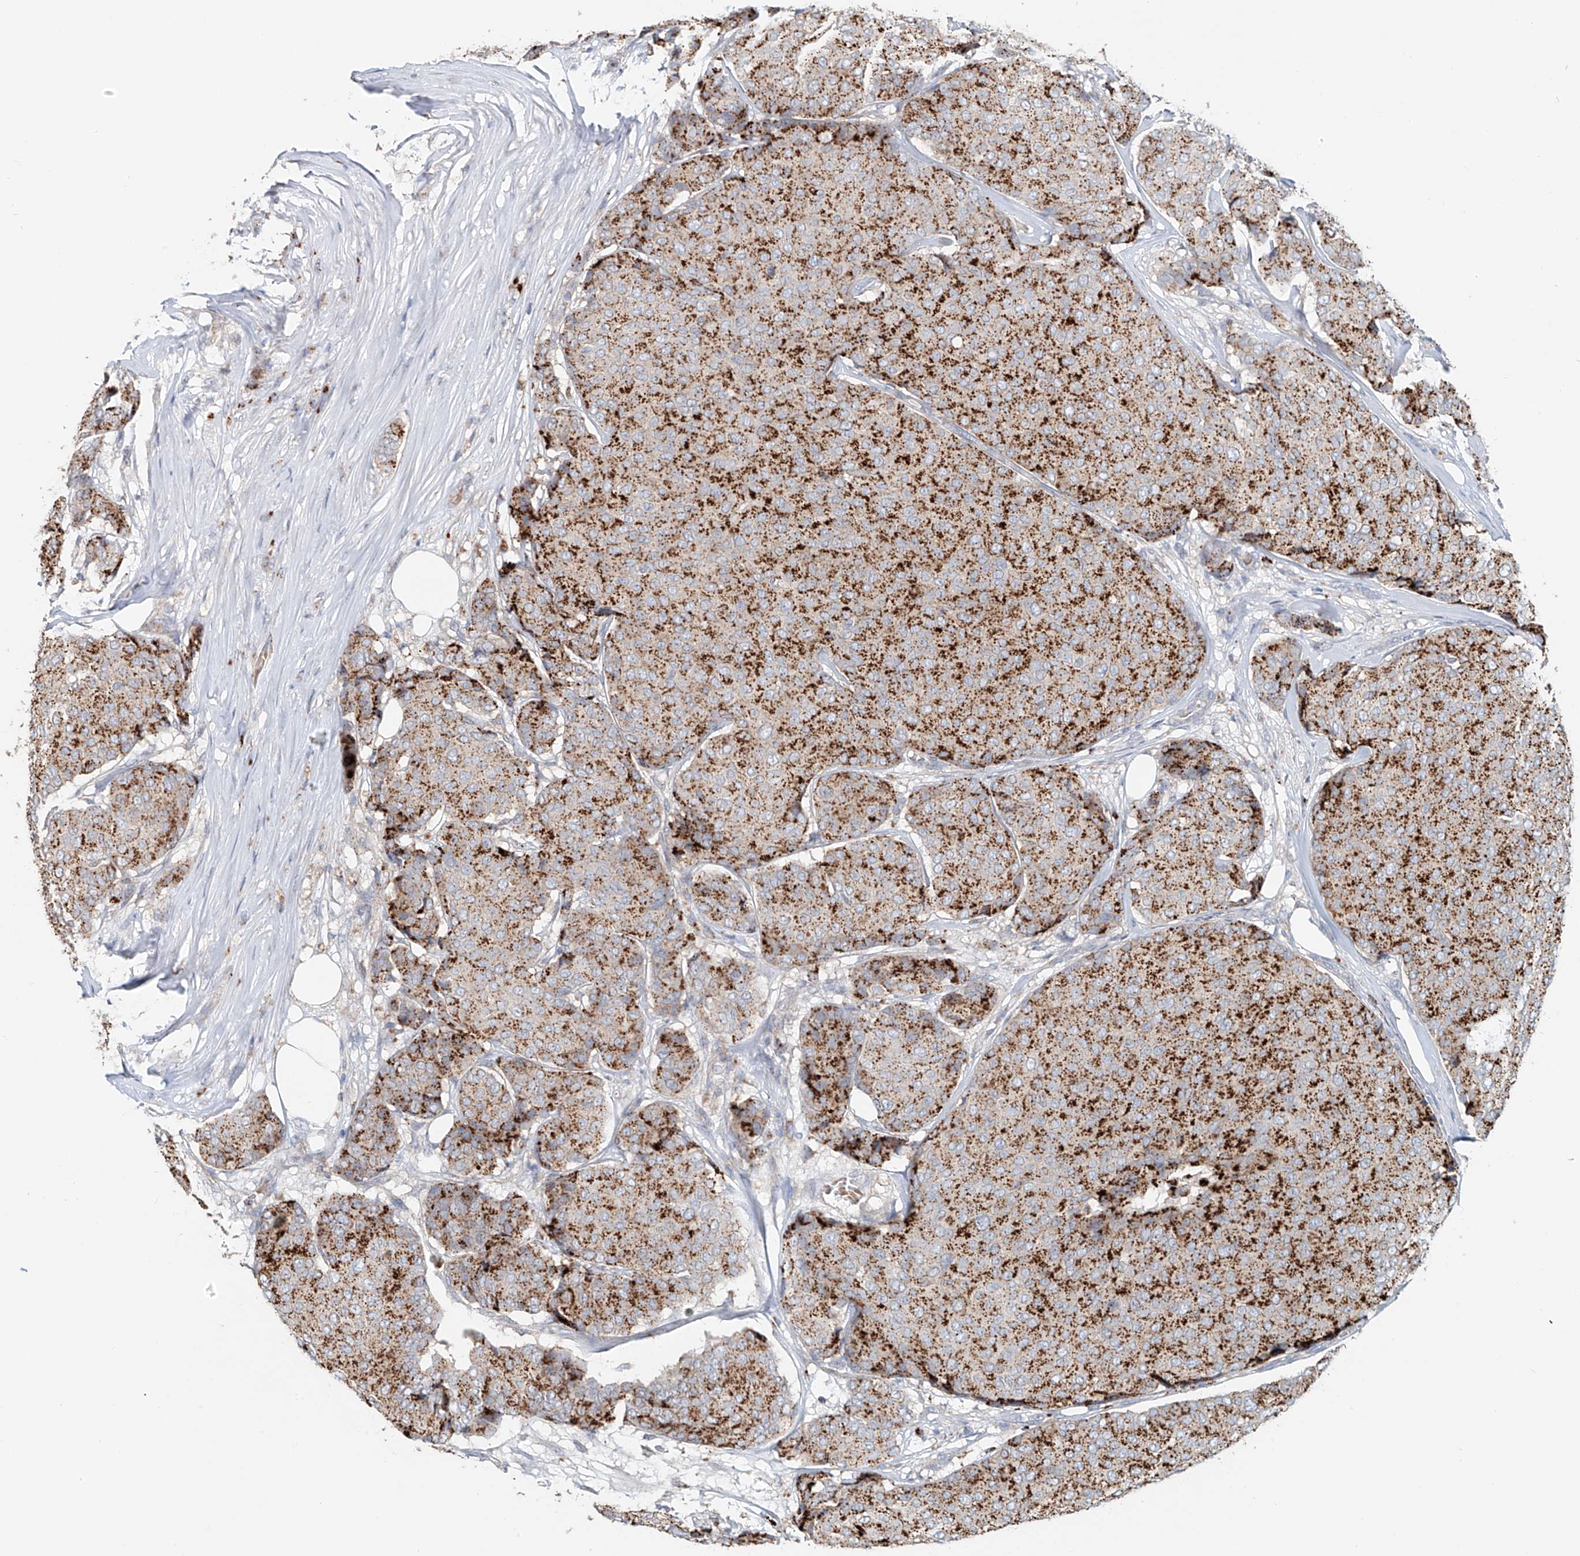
{"staining": {"intensity": "strong", "quantity": ">75%", "location": "cytoplasmic/membranous"}, "tissue": "breast cancer", "cell_type": "Tumor cells", "image_type": "cancer", "snomed": [{"axis": "morphology", "description": "Duct carcinoma"}, {"axis": "topography", "description": "Breast"}], "caption": "An immunohistochemistry photomicrograph of tumor tissue is shown. Protein staining in brown shows strong cytoplasmic/membranous positivity in intraductal carcinoma (breast) within tumor cells. (IHC, brightfield microscopy, high magnification).", "gene": "TRIM47", "patient": {"sex": "female", "age": 75}}